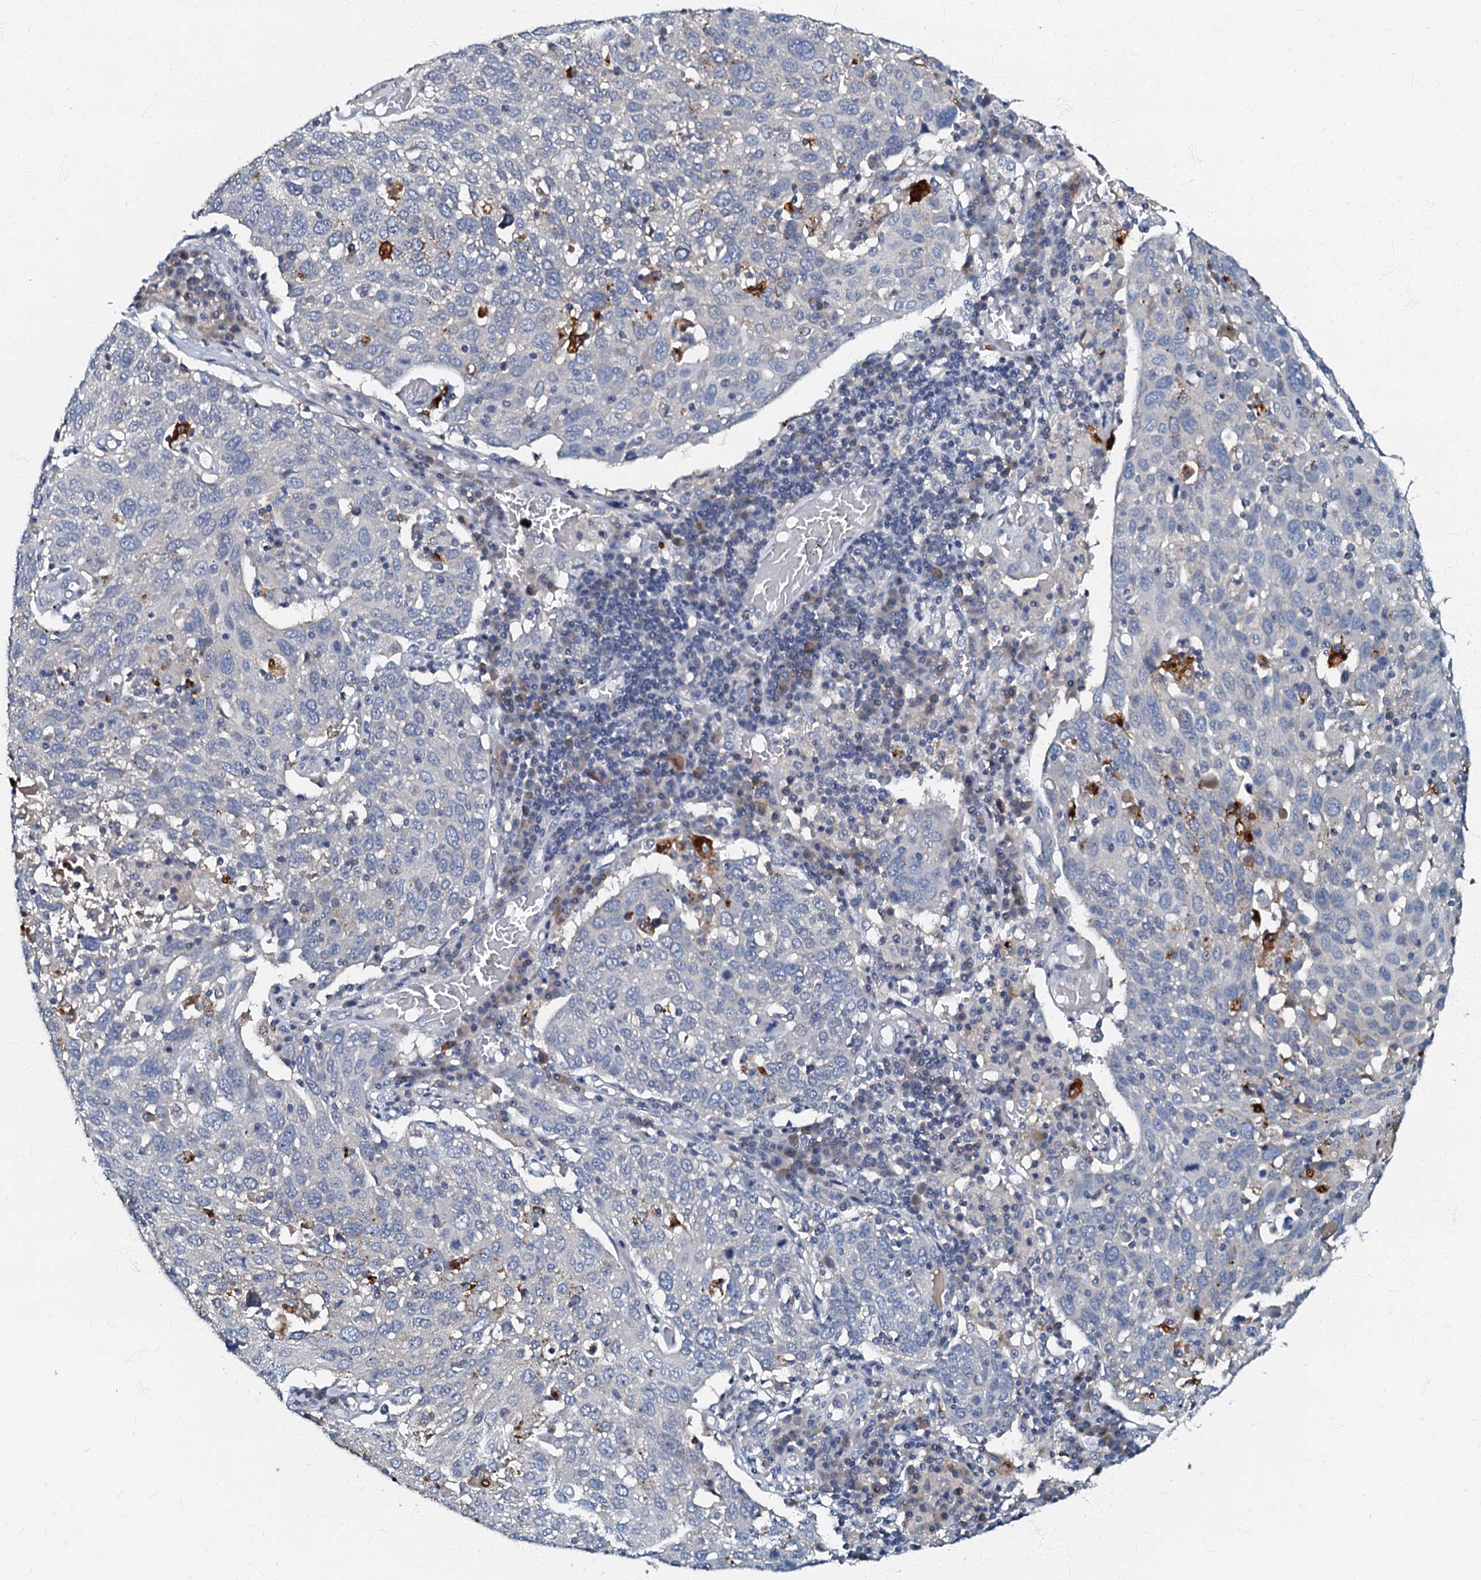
{"staining": {"intensity": "negative", "quantity": "none", "location": "none"}, "tissue": "lung cancer", "cell_type": "Tumor cells", "image_type": "cancer", "snomed": [{"axis": "morphology", "description": "Squamous cell carcinoma, NOS"}, {"axis": "topography", "description": "Lung"}], "caption": "Protein analysis of lung squamous cell carcinoma shows no significant expression in tumor cells.", "gene": "OLAH", "patient": {"sex": "male", "age": 65}}